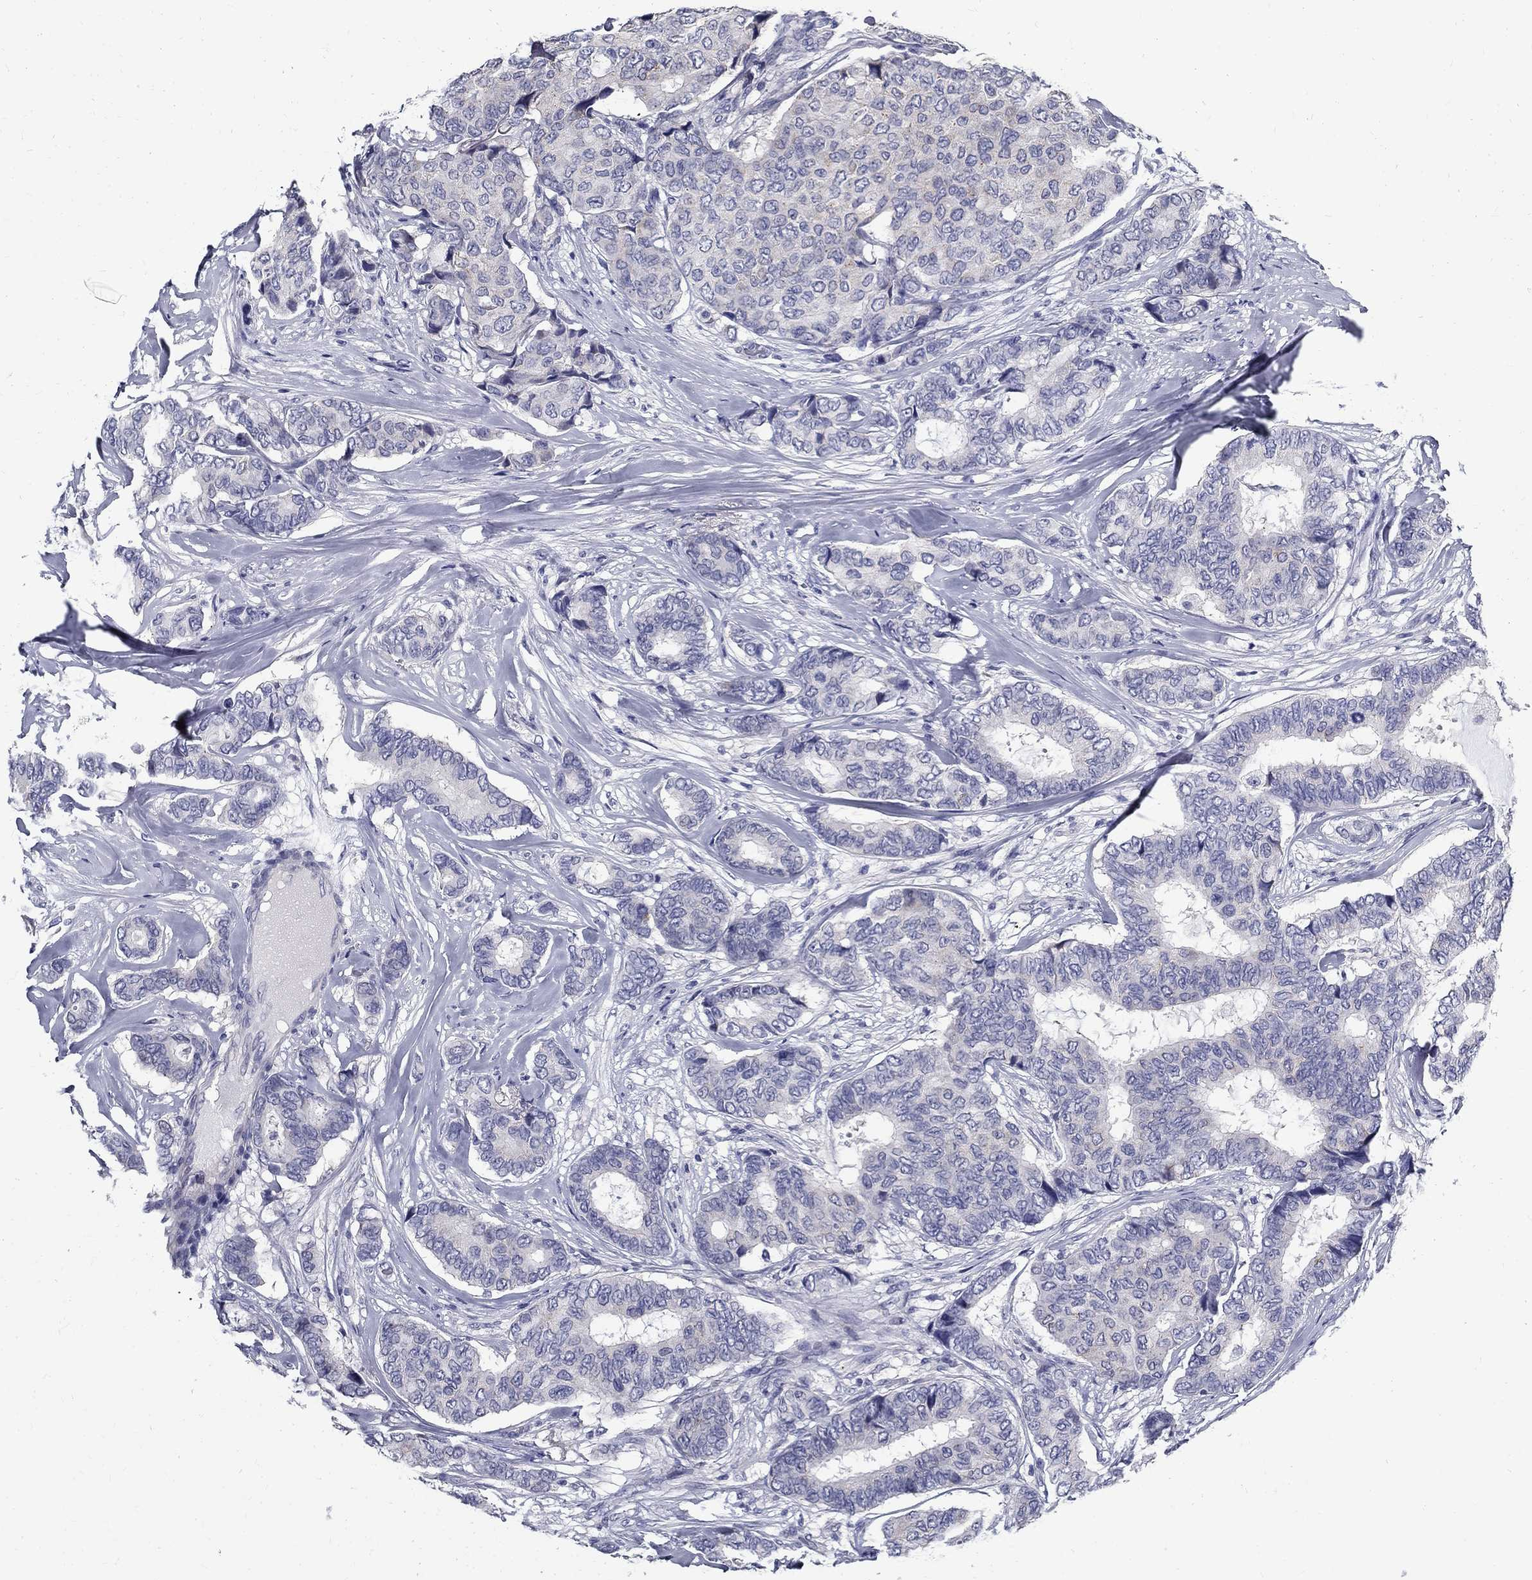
{"staining": {"intensity": "negative", "quantity": "none", "location": "none"}, "tissue": "breast cancer", "cell_type": "Tumor cells", "image_type": "cancer", "snomed": [{"axis": "morphology", "description": "Duct carcinoma"}, {"axis": "topography", "description": "Breast"}], "caption": "Immunohistochemistry (IHC) of infiltrating ductal carcinoma (breast) exhibits no positivity in tumor cells.", "gene": "TGM4", "patient": {"sex": "female", "age": 75}}